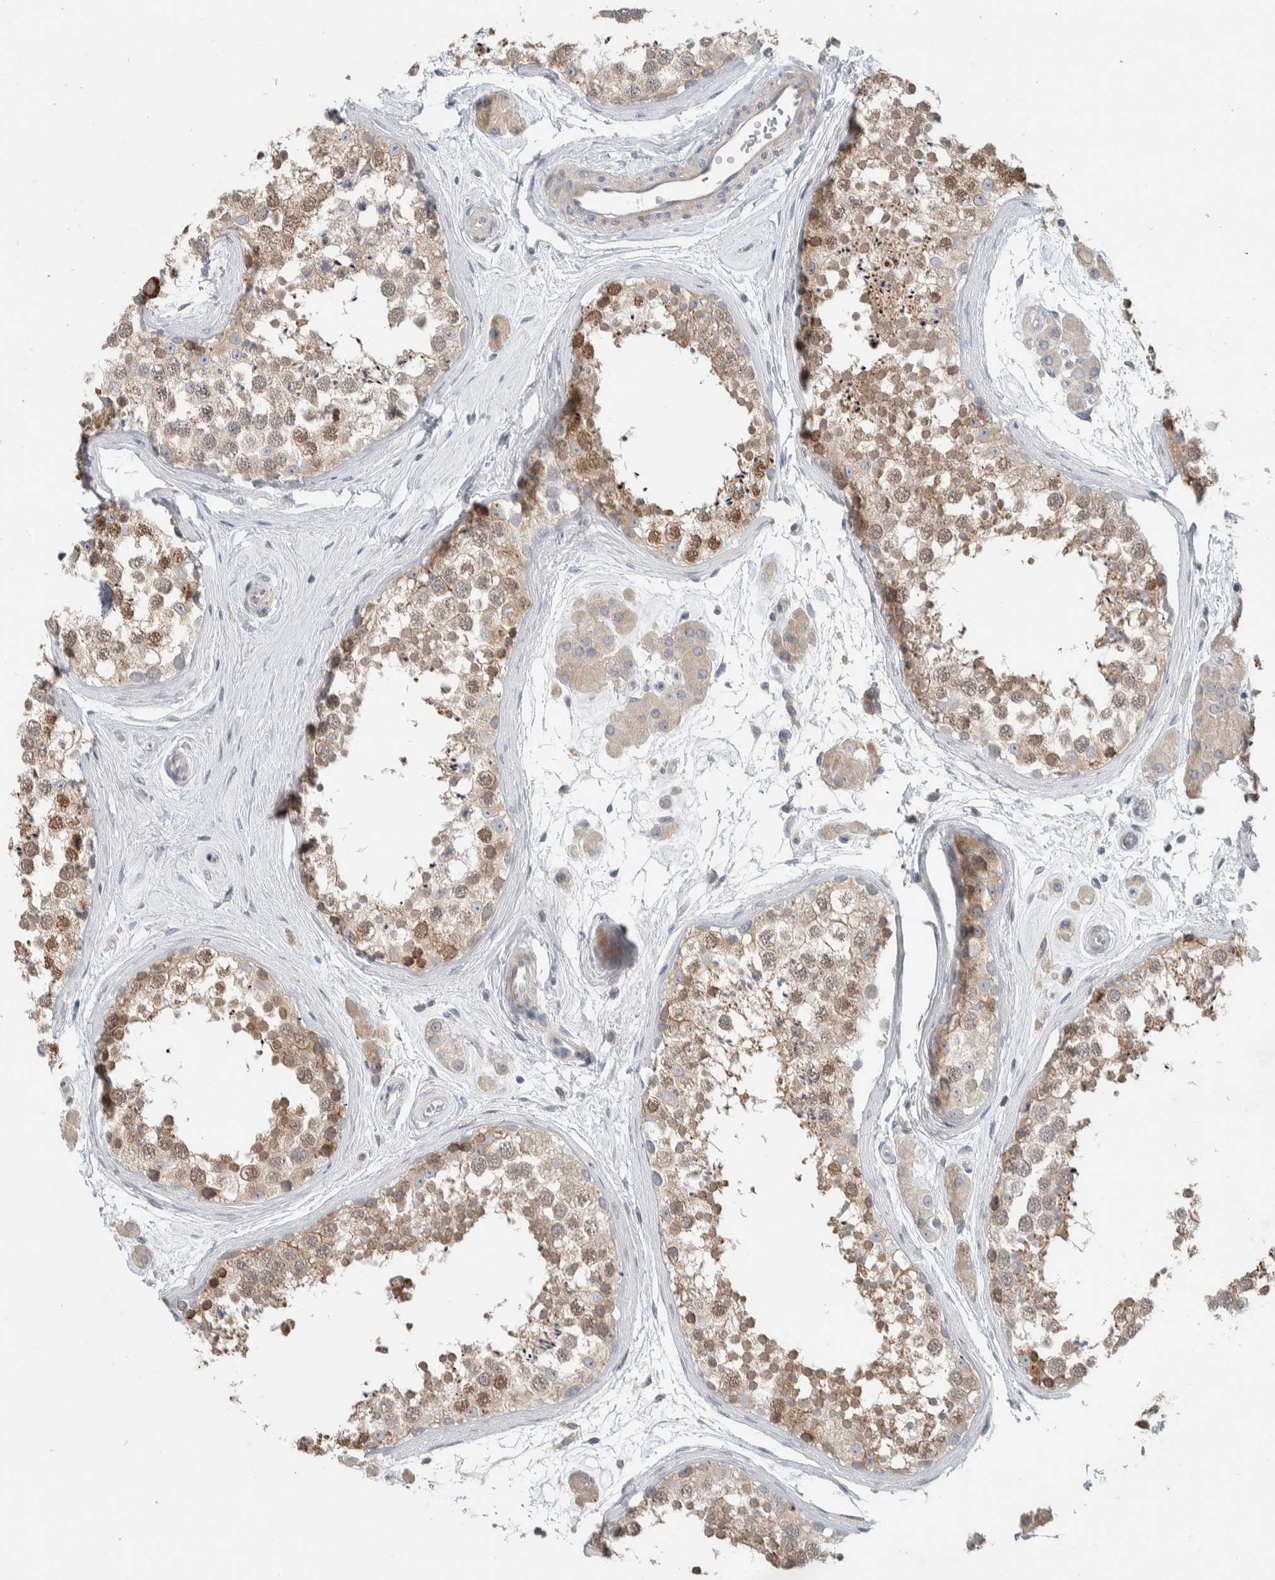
{"staining": {"intensity": "moderate", "quantity": ">75%", "location": "cytoplasmic/membranous"}, "tissue": "testis", "cell_type": "Cells in seminiferous ducts", "image_type": "normal", "snomed": [{"axis": "morphology", "description": "Normal tissue, NOS"}, {"axis": "topography", "description": "Testis"}], "caption": "Immunohistochemistry micrograph of unremarkable human testis stained for a protein (brown), which demonstrates medium levels of moderate cytoplasmic/membranous positivity in about >75% of cells in seminiferous ducts.", "gene": "ADCY8", "patient": {"sex": "male", "age": 56}}